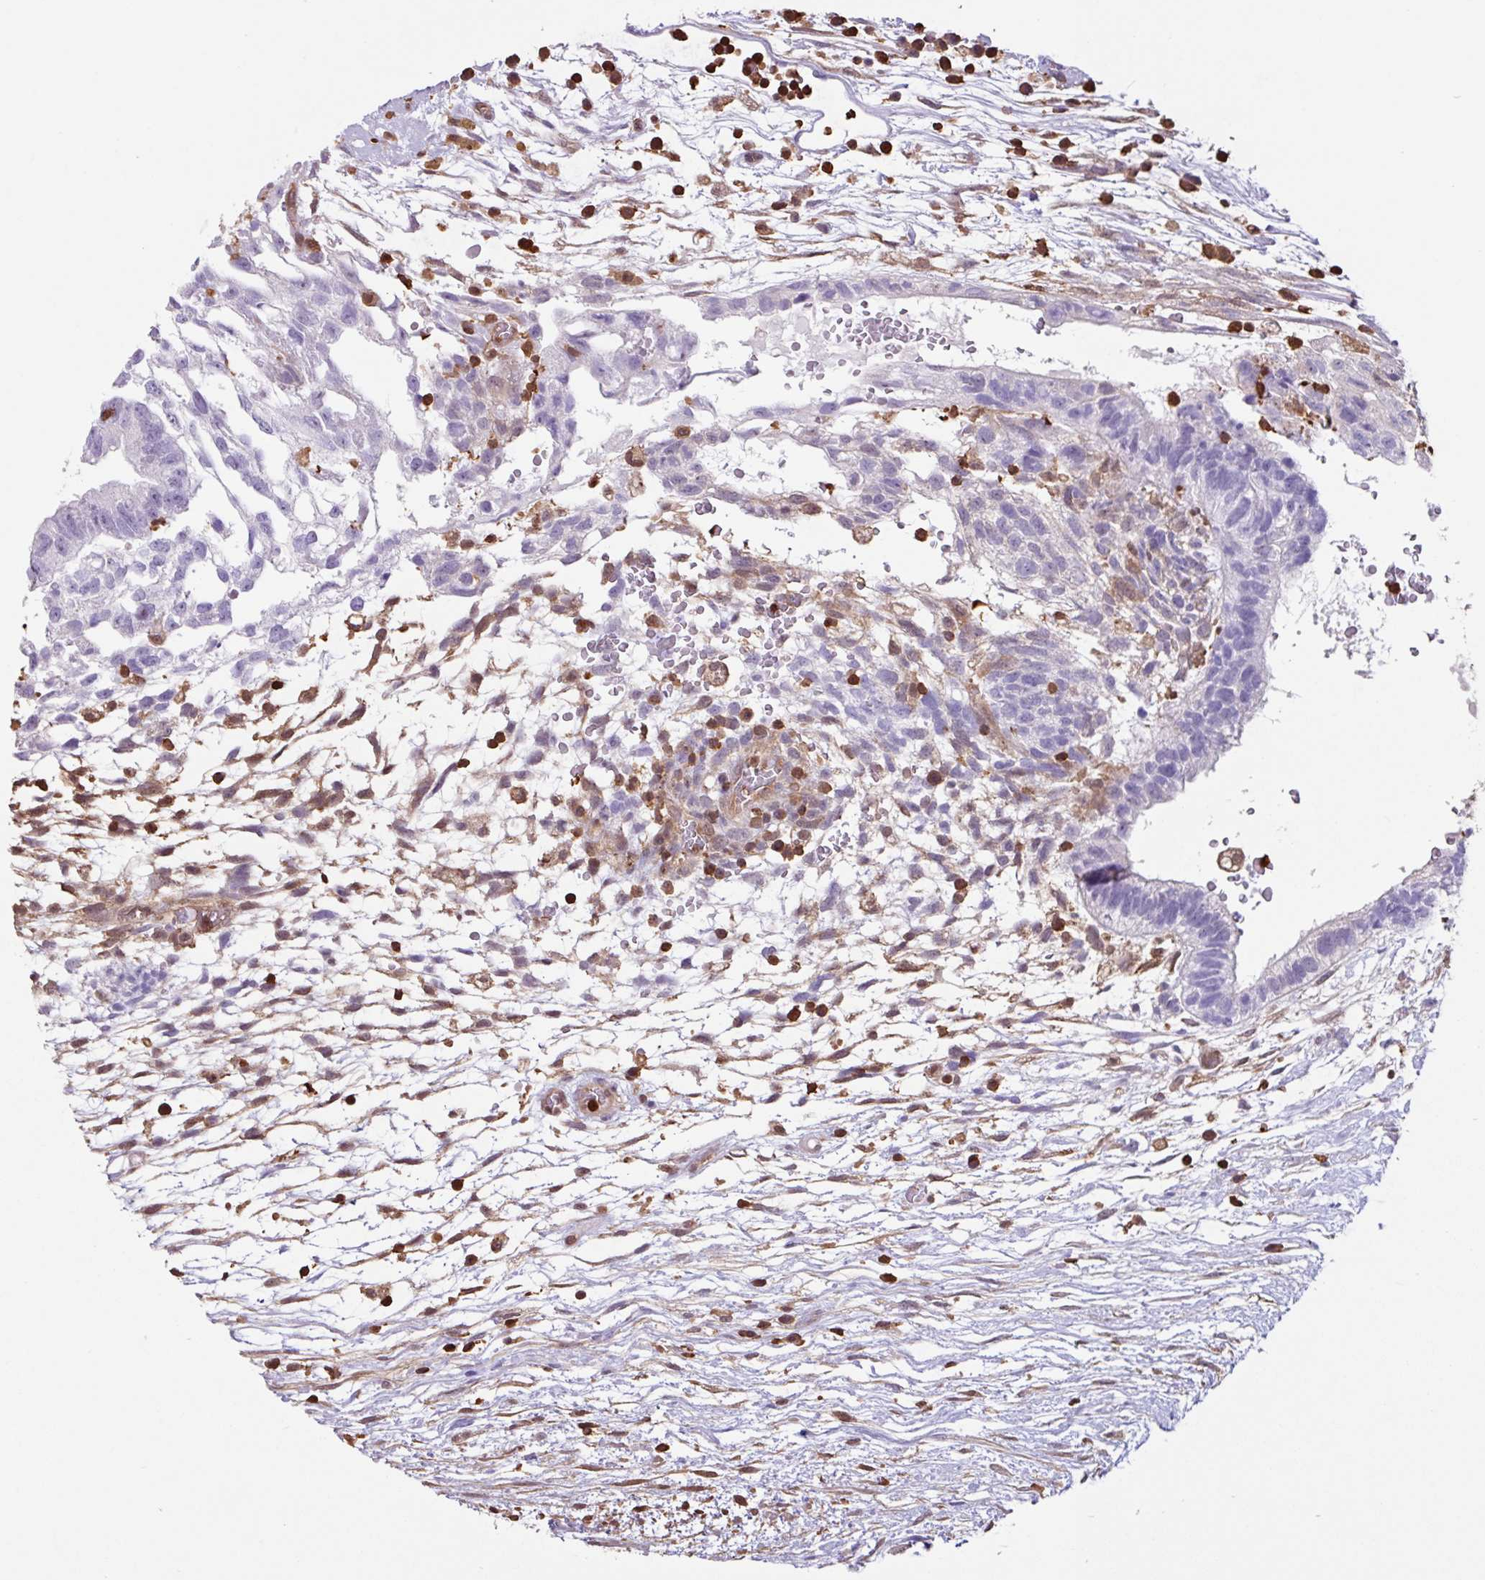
{"staining": {"intensity": "negative", "quantity": "none", "location": "none"}, "tissue": "testis cancer", "cell_type": "Tumor cells", "image_type": "cancer", "snomed": [{"axis": "morphology", "description": "Carcinoma, Embryonal, NOS"}, {"axis": "topography", "description": "Testis"}], "caption": "A histopathology image of testis cancer (embryonal carcinoma) stained for a protein demonstrates no brown staining in tumor cells.", "gene": "ARHGDIB", "patient": {"sex": "male", "age": 32}}